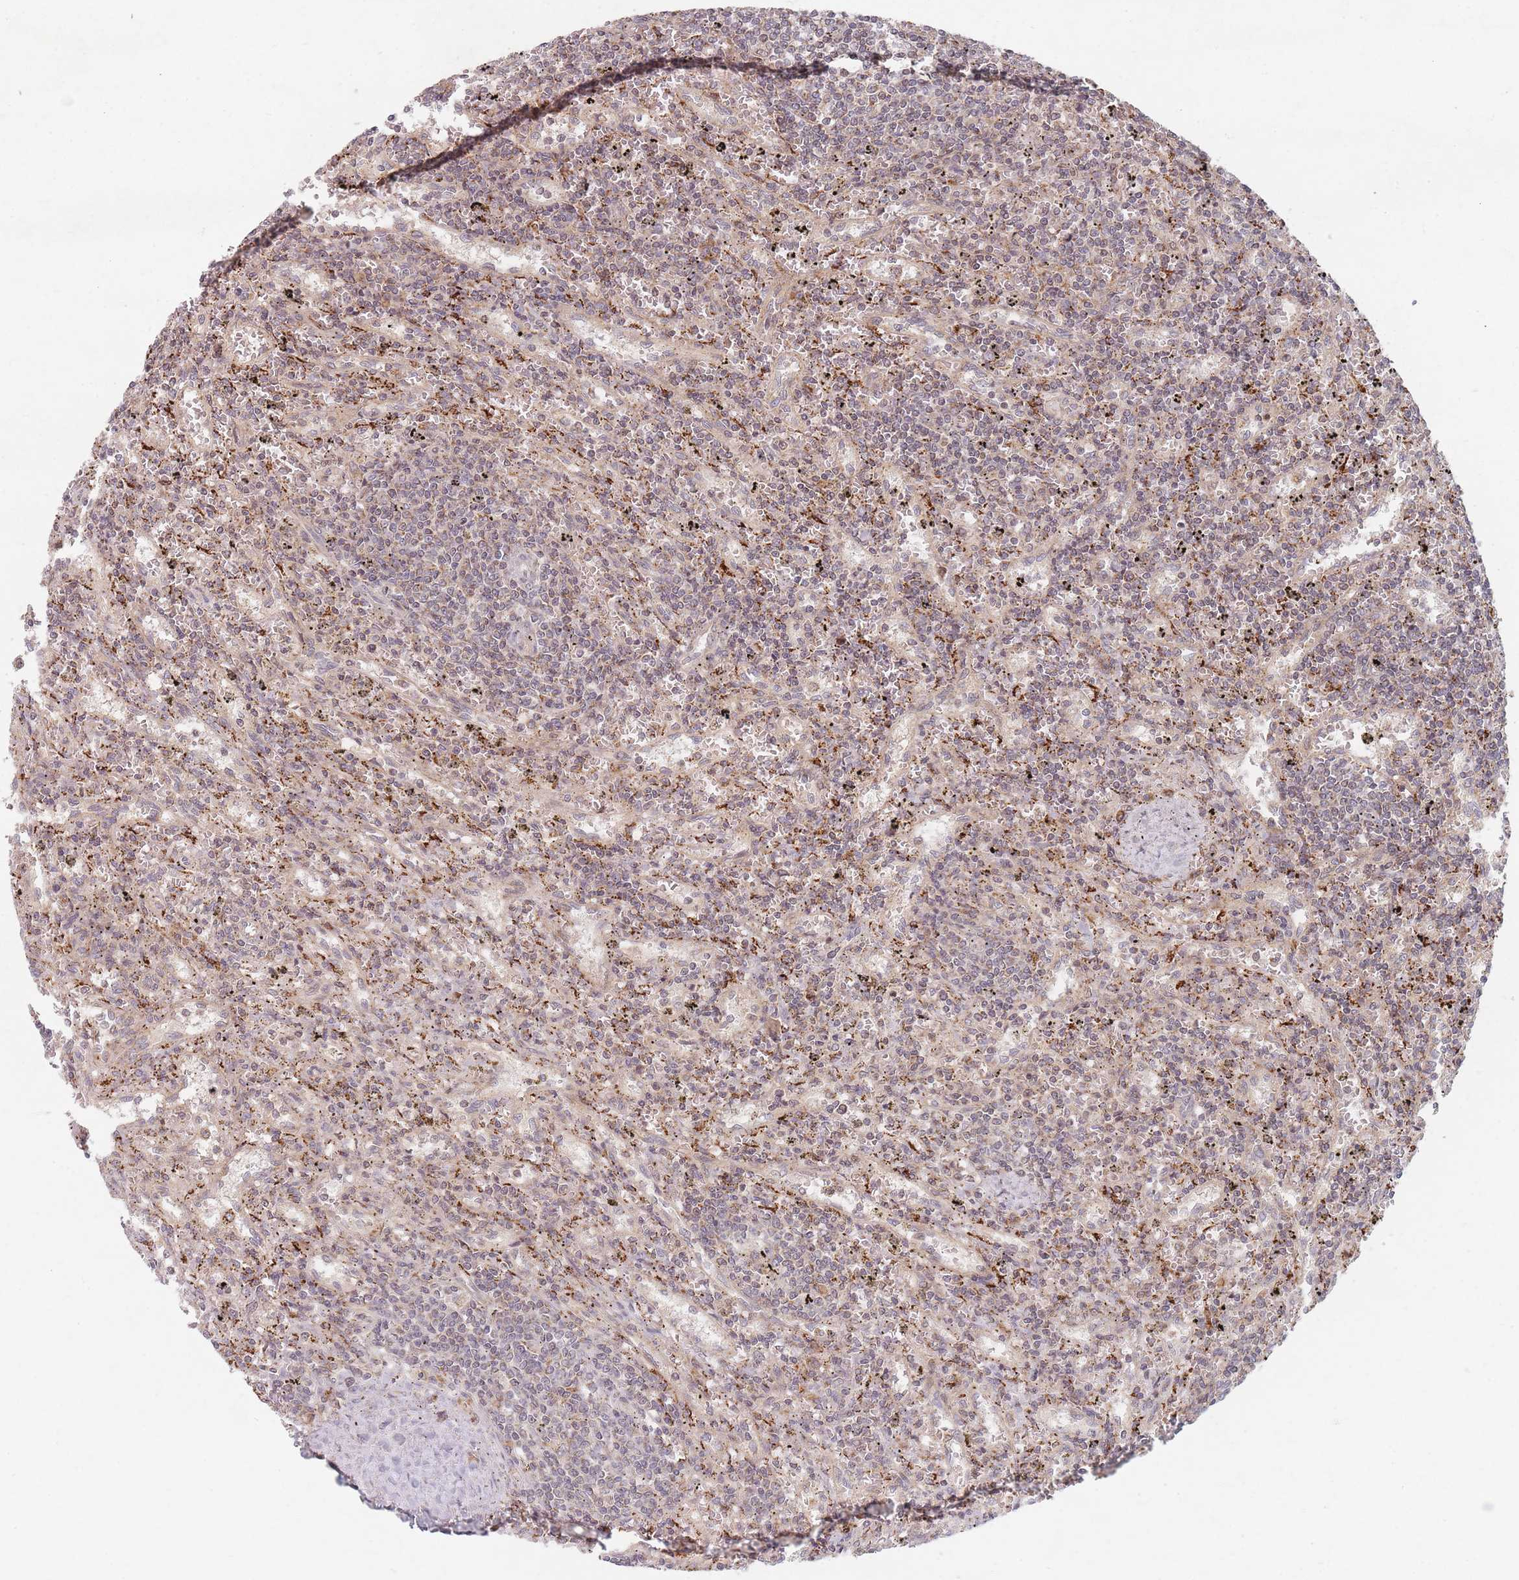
{"staining": {"intensity": "weak", "quantity": "<25%", "location": "cytoplasmic/membranous"}, "tissue": "lymphoma", "cell_type": "Tumor cells", "image_type": "cancer", "snomed": [{"axis": "morphology", "description": "Malignant lymphoma, non-Hodgkin's type, Low grade"}, {"axis": "topography", "description": "Spleen"}], "caption": "This photomicrograph is of lymphoma stained with immunohistochemistry (IHC) to label a protein in brown with the nuclei are counter-stained blue. There is no positivity in tumor cells. The staining was performed using DAB to visualize the protein expression in brown, while the nuclei were stained in blue with hematoxylin (Magnification: 20x).", "gene": "RADX", "patient": {"sex": "male", "age": 76}}